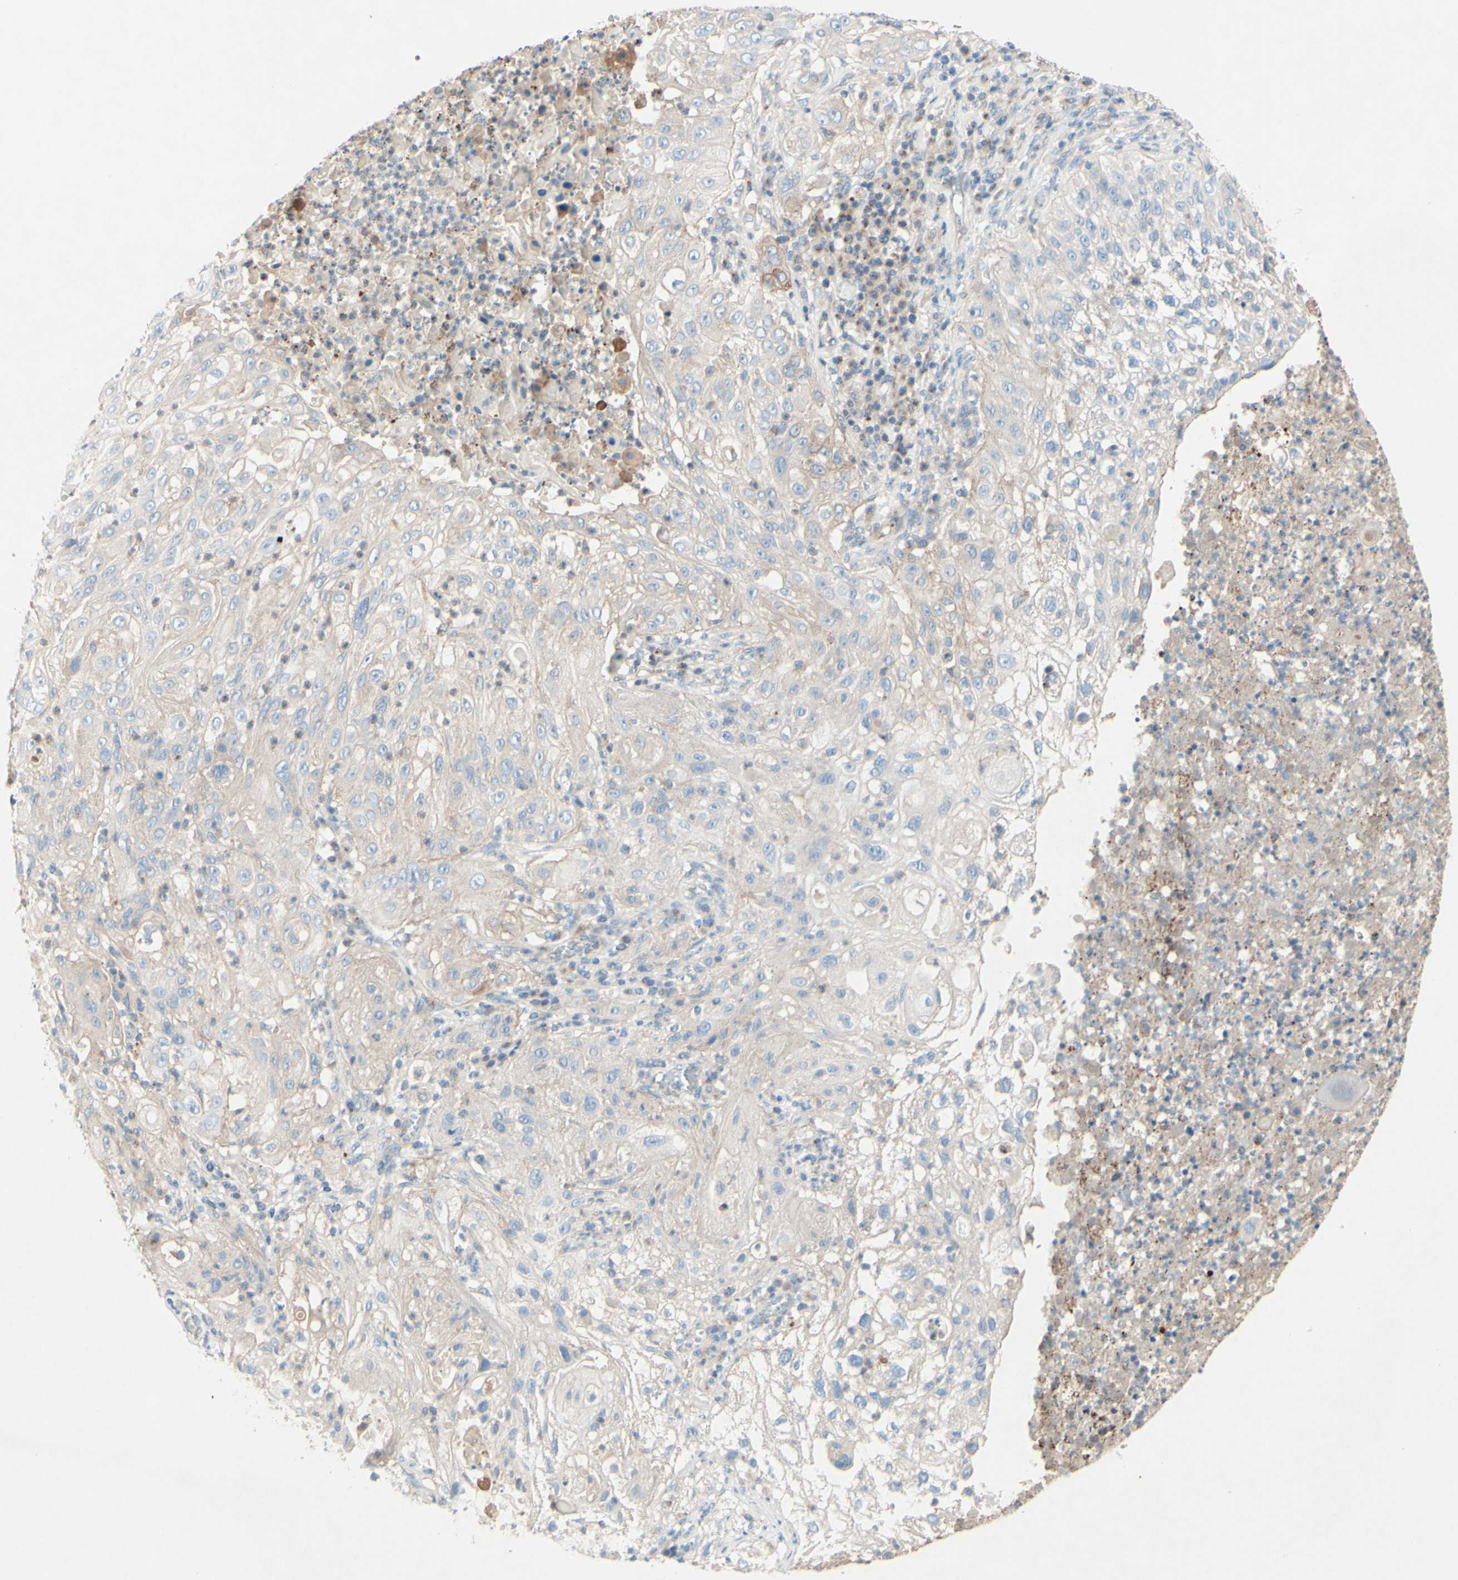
{"staining": {"intensity": "weak", "quantity": "25%-75%", "location": "cytoplasmic/membranous"}, "tissue": "lung cancer", "cell_type": "Tumor cells", "image_type": "cancer", "snomed": [{"axis": "morphology", "description": "Inflammation, NOS"}, {"axis": "morphology", "description": "Squamous cell carcinoma, NOS"}, {"axis": "topography", "description": "Lymph node"}, {"axis": "topography", "description": "Soft tissue"}, {"axis": "topography", "description": "Lung"}], "caption": "A photomicrograph of squamous cell carcinoma (lung) stained for a protein shows weak cytoplasmic/membranous brown staining in tumor cells.", "gene": "MTM1", "patient": {"sex": "male", "age": 66}}